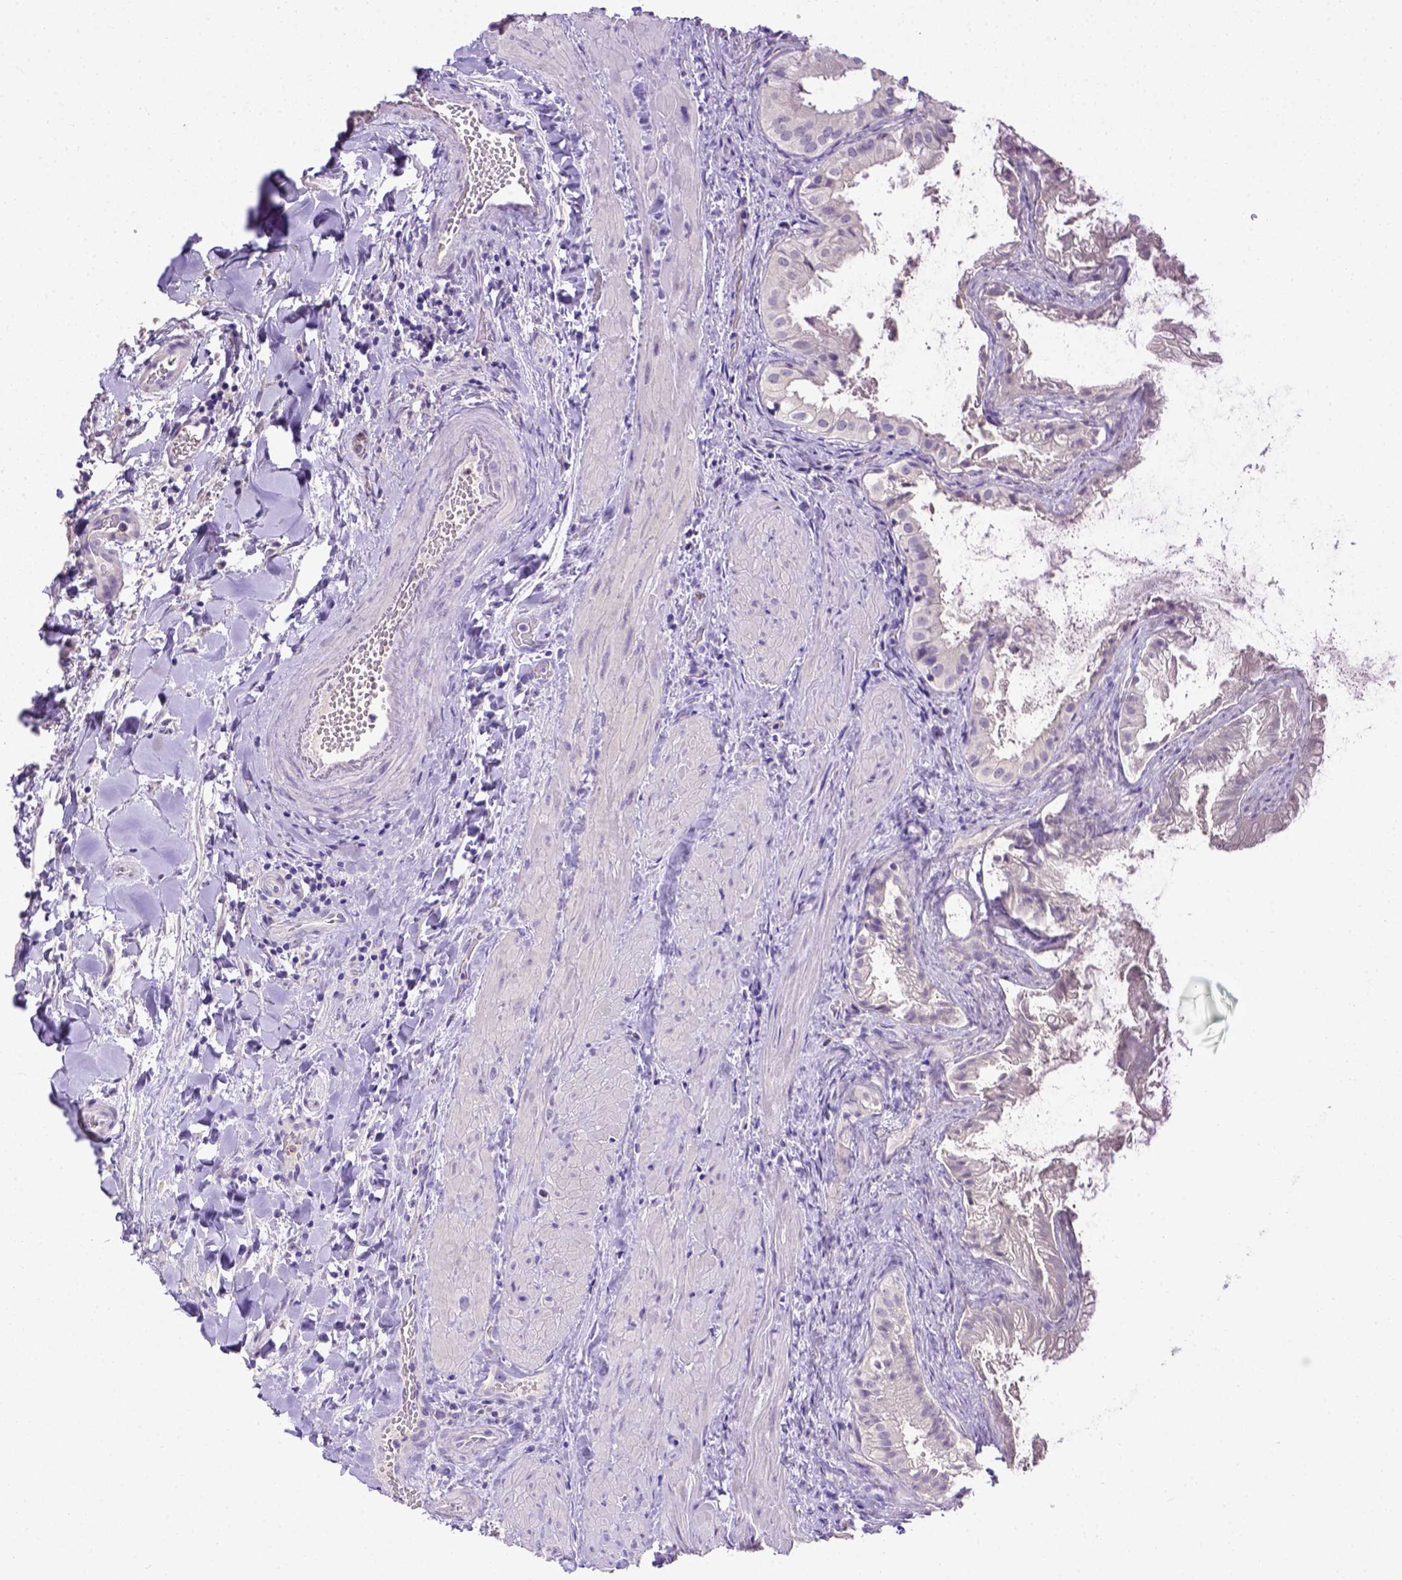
{"staining": {"intensity": "negative", "quantity": "none", "location": "none"}, "tissue": "gallbladder", "cell_type": "Glandular cells", "image_type": "normal", "snomed": [{"axis": "morphology", "description": "Normal tissue, NOS"}, {"axis": "topography", "description": "Gallbladder"}], "caption": "This is an IHC micrograph of unremarkable gallbladder. There is no positivity in glandular cells.", "gene": "B3GAT1", "patient": {"sex": "male", "age": 70}}